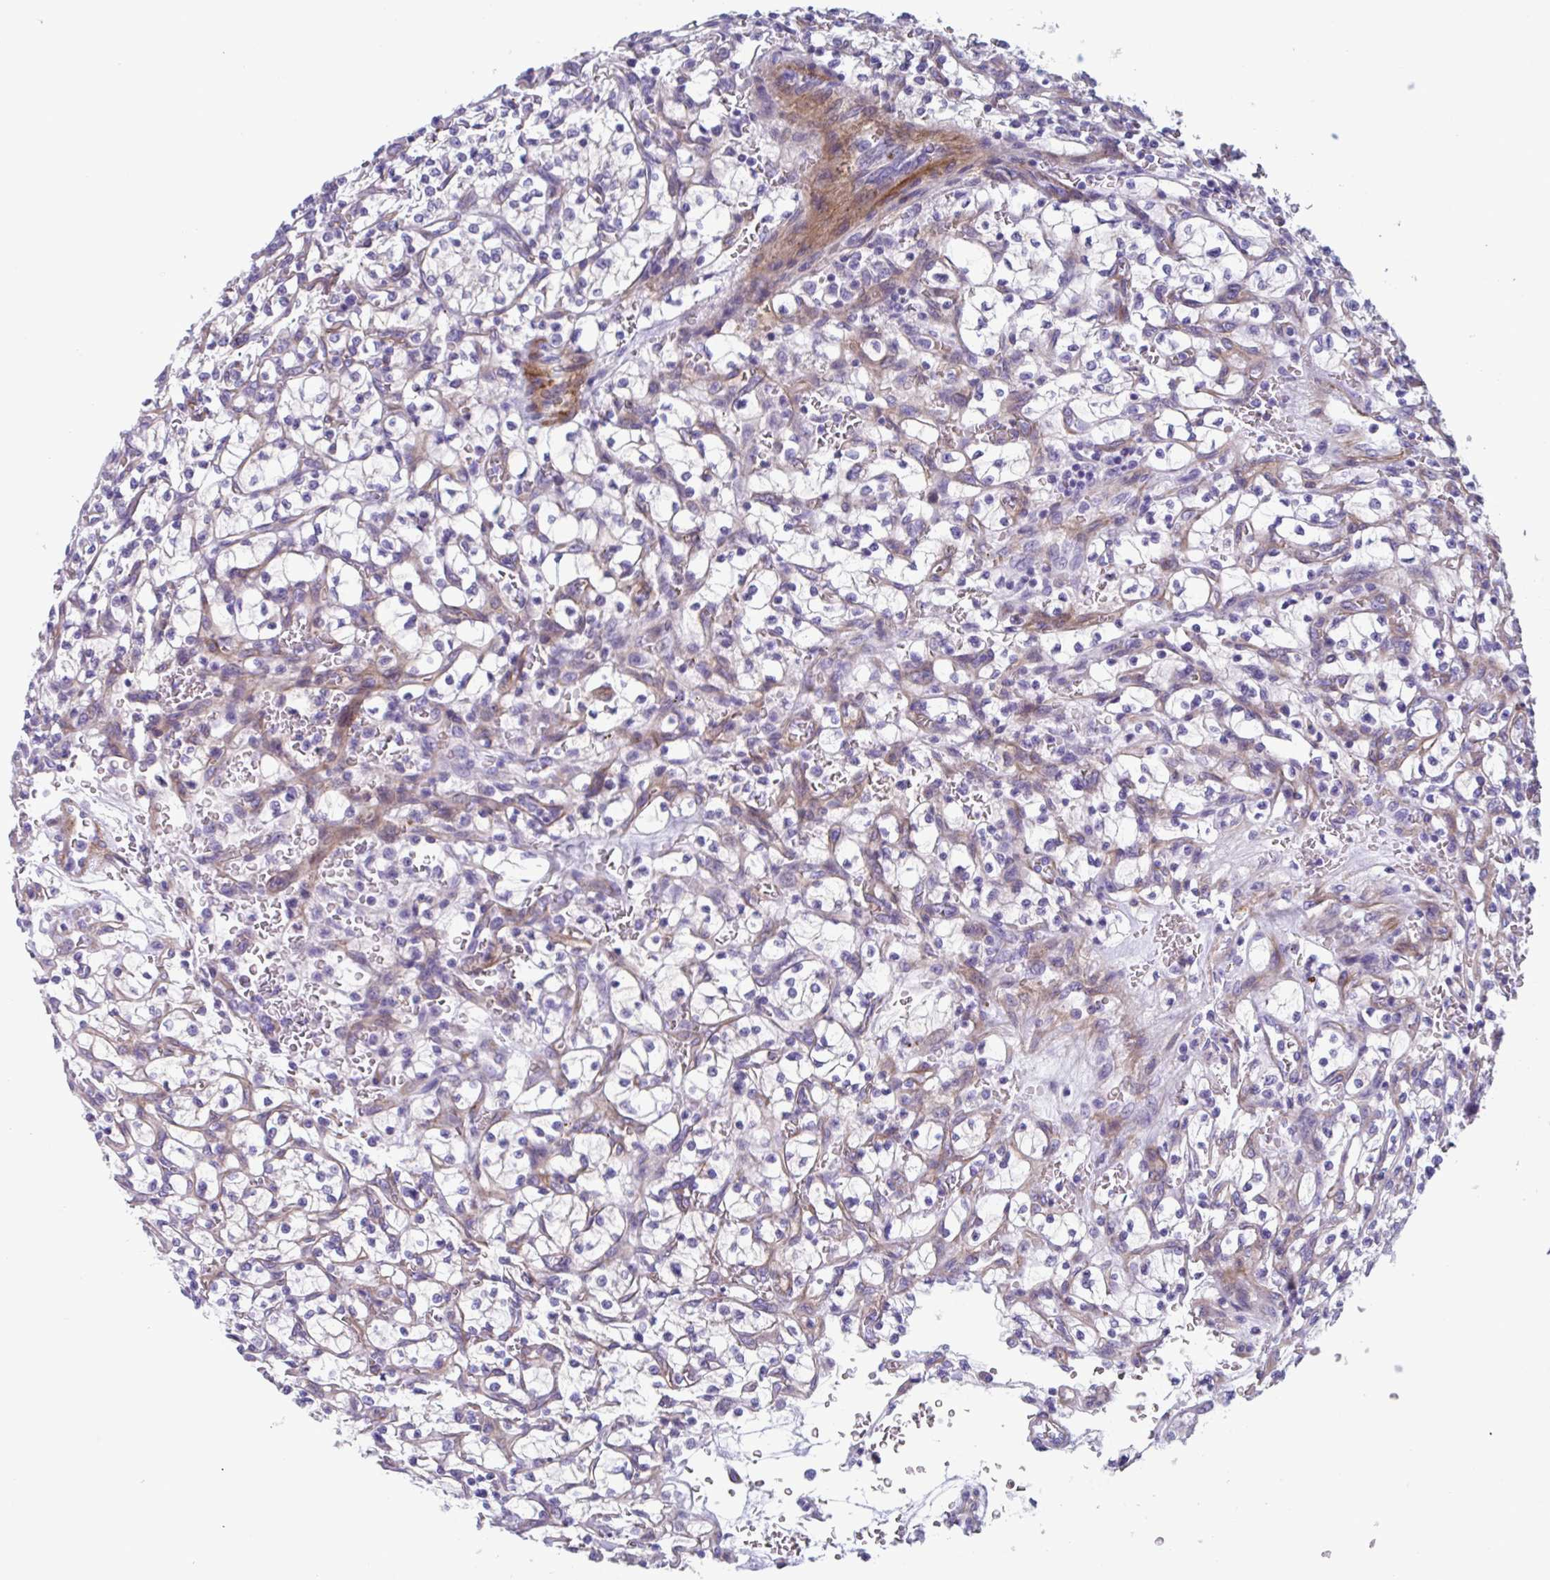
{"staining": {"intensity": "negative", "quantity": "none", "location": "none"}, "tissue": "renal cancer", "cell_type": "Tumor cells", "image_type": "cancer", "snomed": [{"axis": "morphology", "description": "Adenocarcinoma, NOS"}, {"axis": "topography", "description": "Kidney"}], "caption": "Tumor cells are negative for protein expression in human renal adenocarcinoma. The staining was performed using DAB (3,3'-diaminobenzidine) to visualize the protein expression in brown, while the nuclei were stained in blue with hematoxylin (Magnification: 20x).", "gene": "LPIN3", "patient": {"sex": "female", "age": 64}}